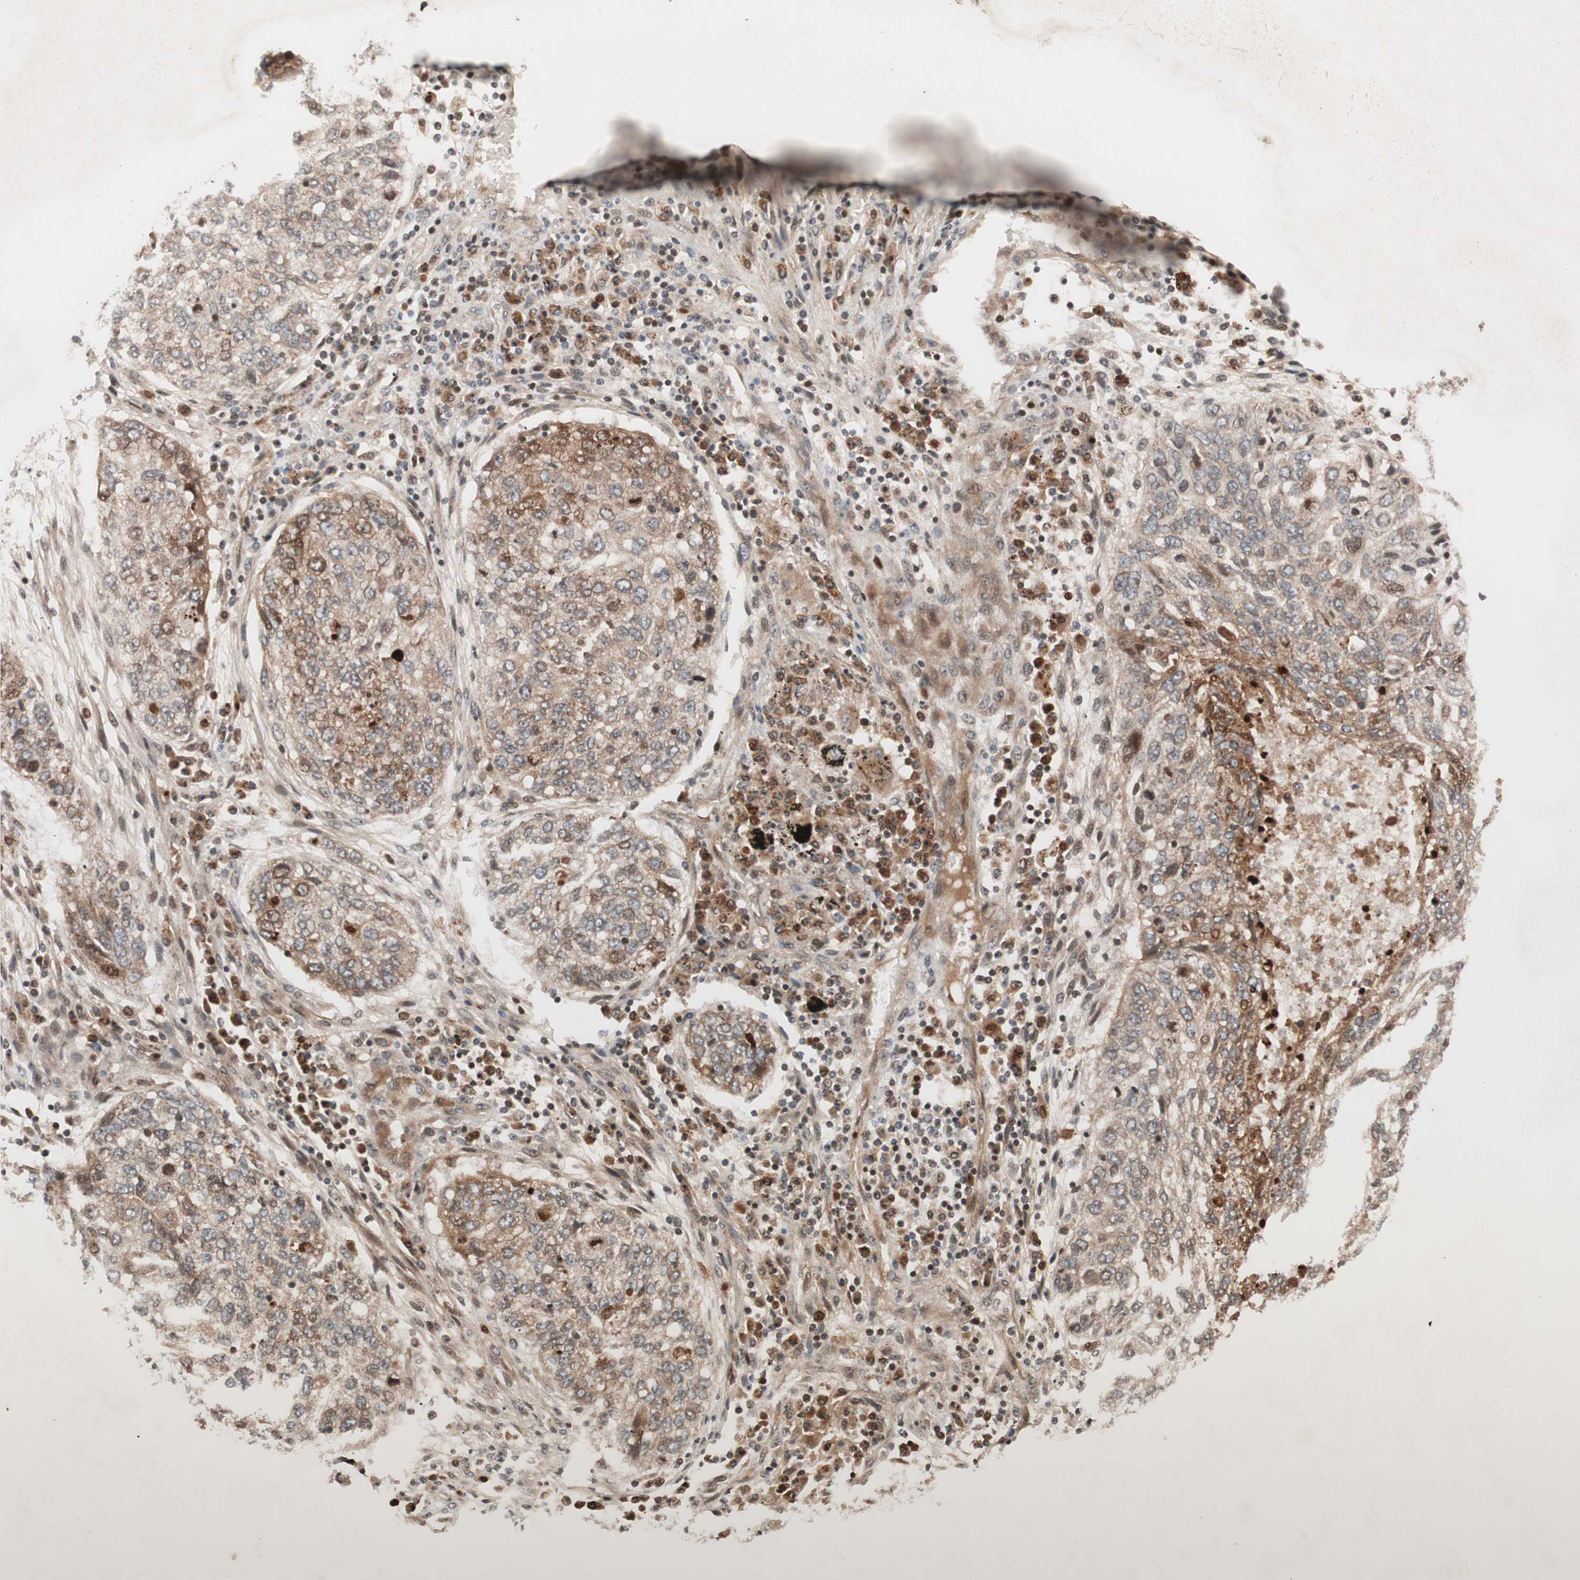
{"staining": {"intensity": "moderate", "quantity": ">75%", "location": "cytoplasmic/membranous"}, "tissue": "lung cancer", "cell_type": "Tumor cells", "image_type": "cancer", "snomed": [{"axis": "morphology", "description": "Squamous cell carcinoma, NOS"}, {"axis": "topography", "description": "Lung"}], "caption": "Immunohistochemical staining of lung squamous cell carcinoma demonstrates medium levels of moderate cytoplasmic/membranous protein staining in approximately >75% of tumor cells.", "gene": "NF2", "patient": {"sex": "female", "age": 63}}